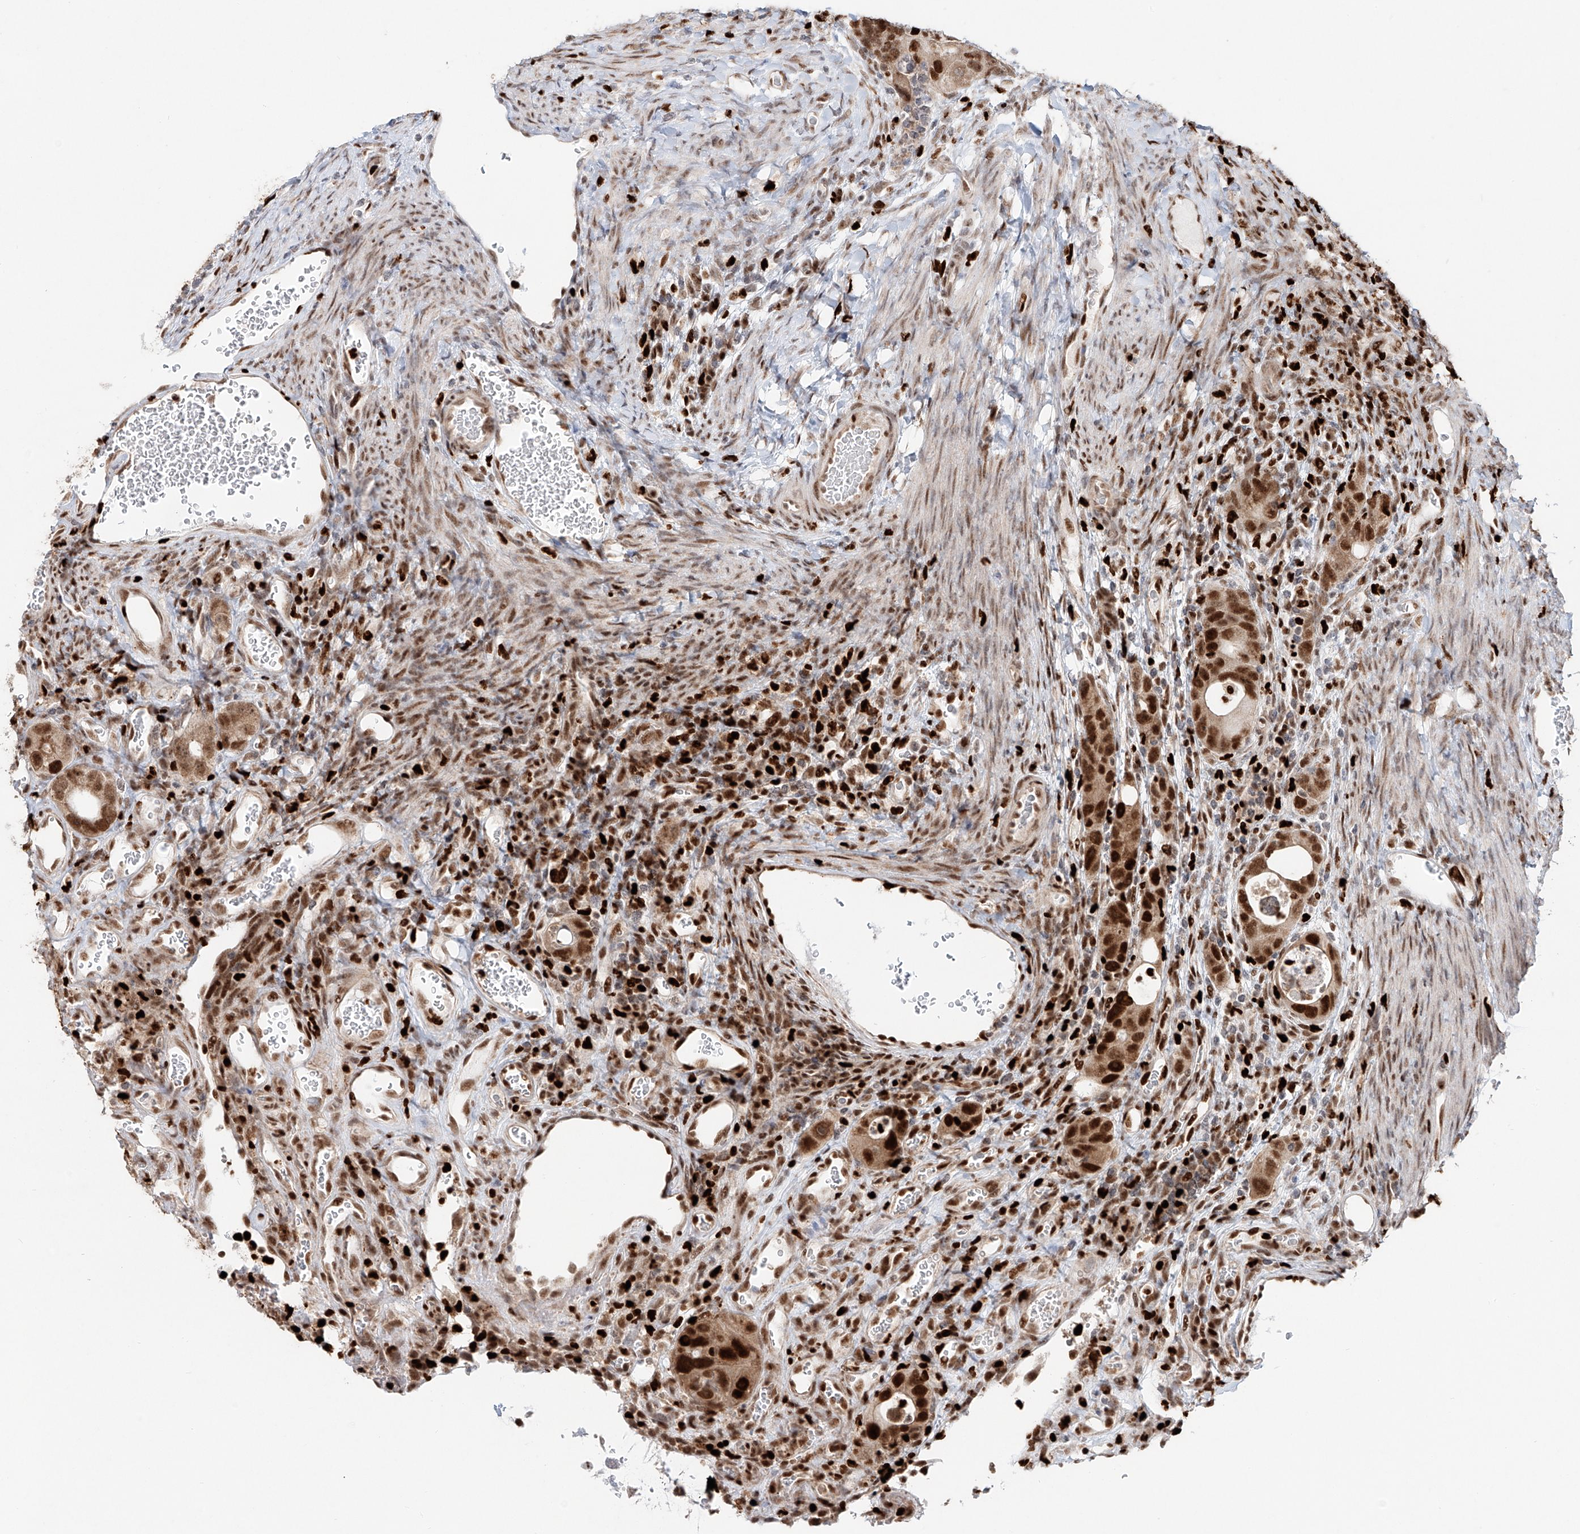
{"staining": {"intensity": "strong", "quantity": ">75%", "location": "cytoplasmic/membranous,nuclear"}, "tissue": "colorectal cancer", "cell_type": "Tumor cells", "image_type": "cancer", "snomed": [{"axis": "morphology", "description": "Adenocarcinoma, NOS"}, {"axis": "topography", "description": "Rectum"}], "caption": "Immunohistochemistry (DAB (3,3'-diaminobenzidine)) staining of colorectal adenocarcinoma demonstrates strong cytoplasmic/membranous and nuclear protein positivity in about >75% of tumor cells.", "gene": "DZIP1L", "patient": {"sex": "male", "age": 59}}